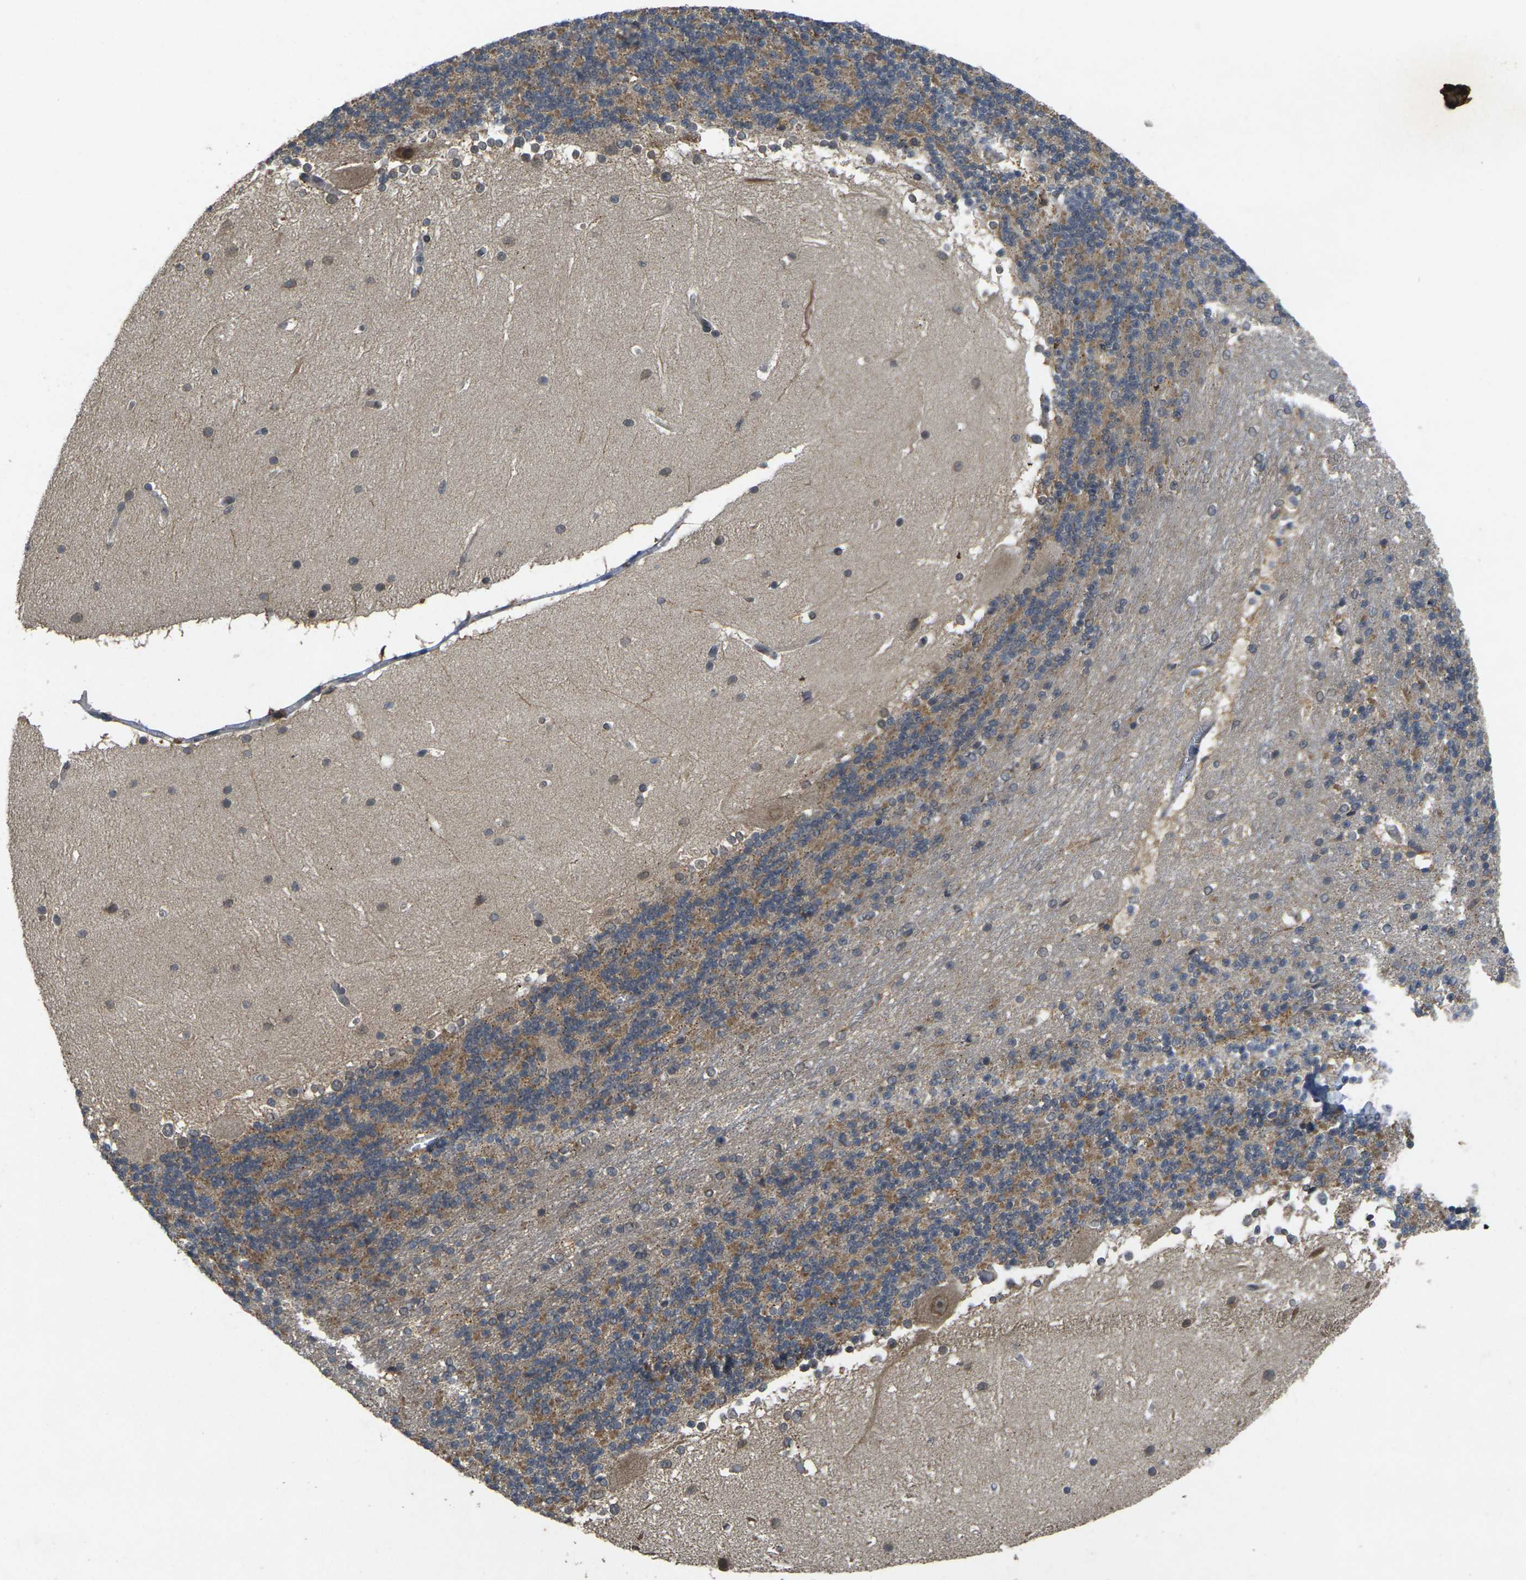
{"staining": {"intensity": "moderate", "quantity": ">75%", "location": "cytoplasmic/membranous"}, "tissue": "cerebellum", "cell_type": "Cells in granular layer", "image_type": "normal", "snomed": [{"axis": "morphology", "description": "Normal tissue, NOS"}, {"axis": "topography", "description": "Cerebellum"}], "caption": "High-magnification brightfield microscopy of unremarkable cerebellum stained with DAB (3,3'-diaminobenzidine) (brown) and counterstained with hematoxylin (blue). cells in granular layer exhibit moderate cytoplasmic/membranous staining is appreciated in approximately>75% of cells.", "gene": "ERN1", "patient": {"sex": "female", "age": 19}}